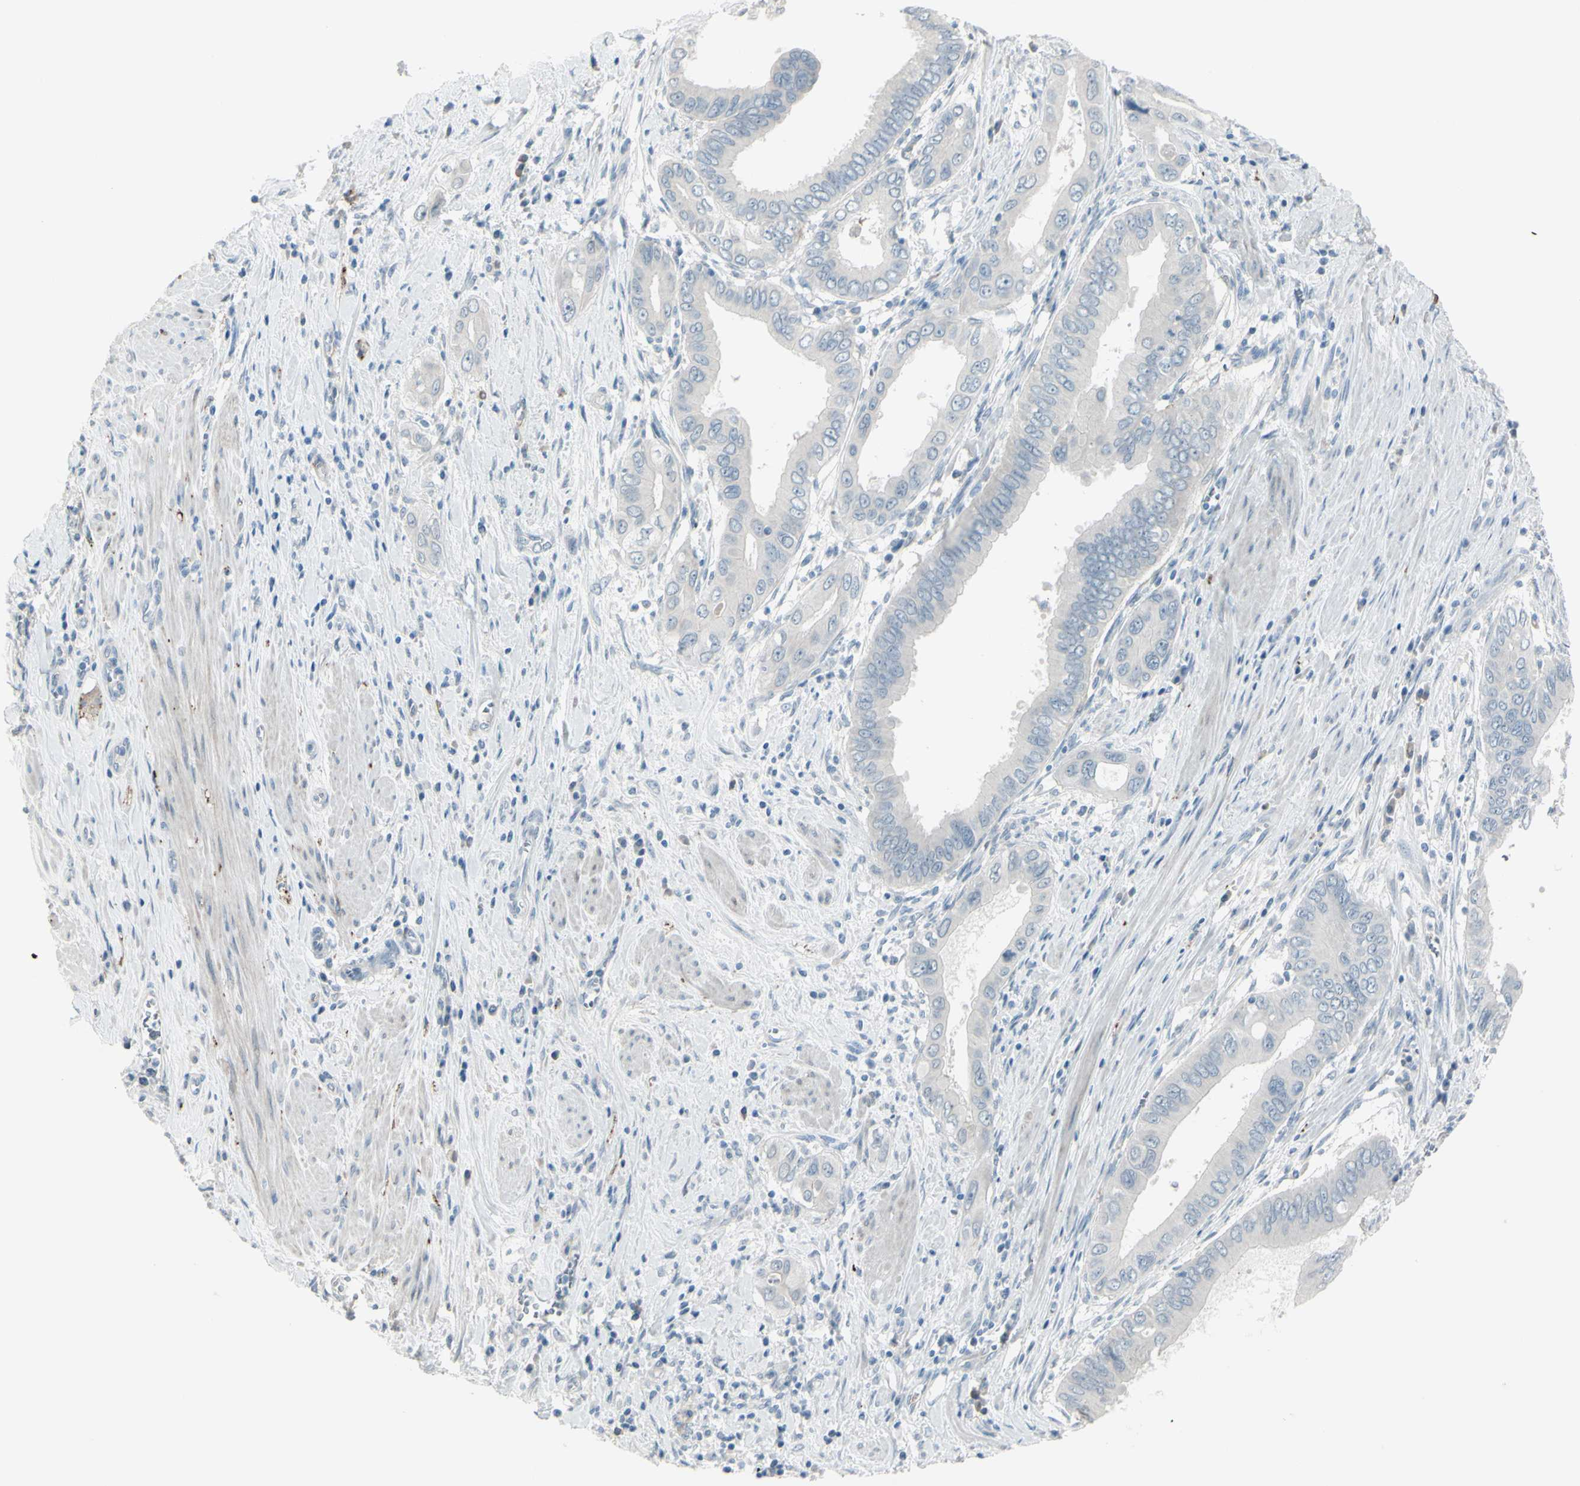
{"staining": {"intensity": "negative", "quantity": "none", "location": "none"}, "tissue": "pancreatic cancer", "cell_type": "Tumor cells", "image_type": "cancer", "snomed": [{"axis": "morphology", "description": "Normal tissue, NOS"}, {"axis": "topography", "description": "Lymph node"}], "caption": "This photomicrograph is of pancreatic cancer stained with IHC to label a protein in brown with the nuclei are counter-stained blue. There is no expression in tumor cells.", "gene": "GPR34", "patient": {"sex": "male", "age": 50}}